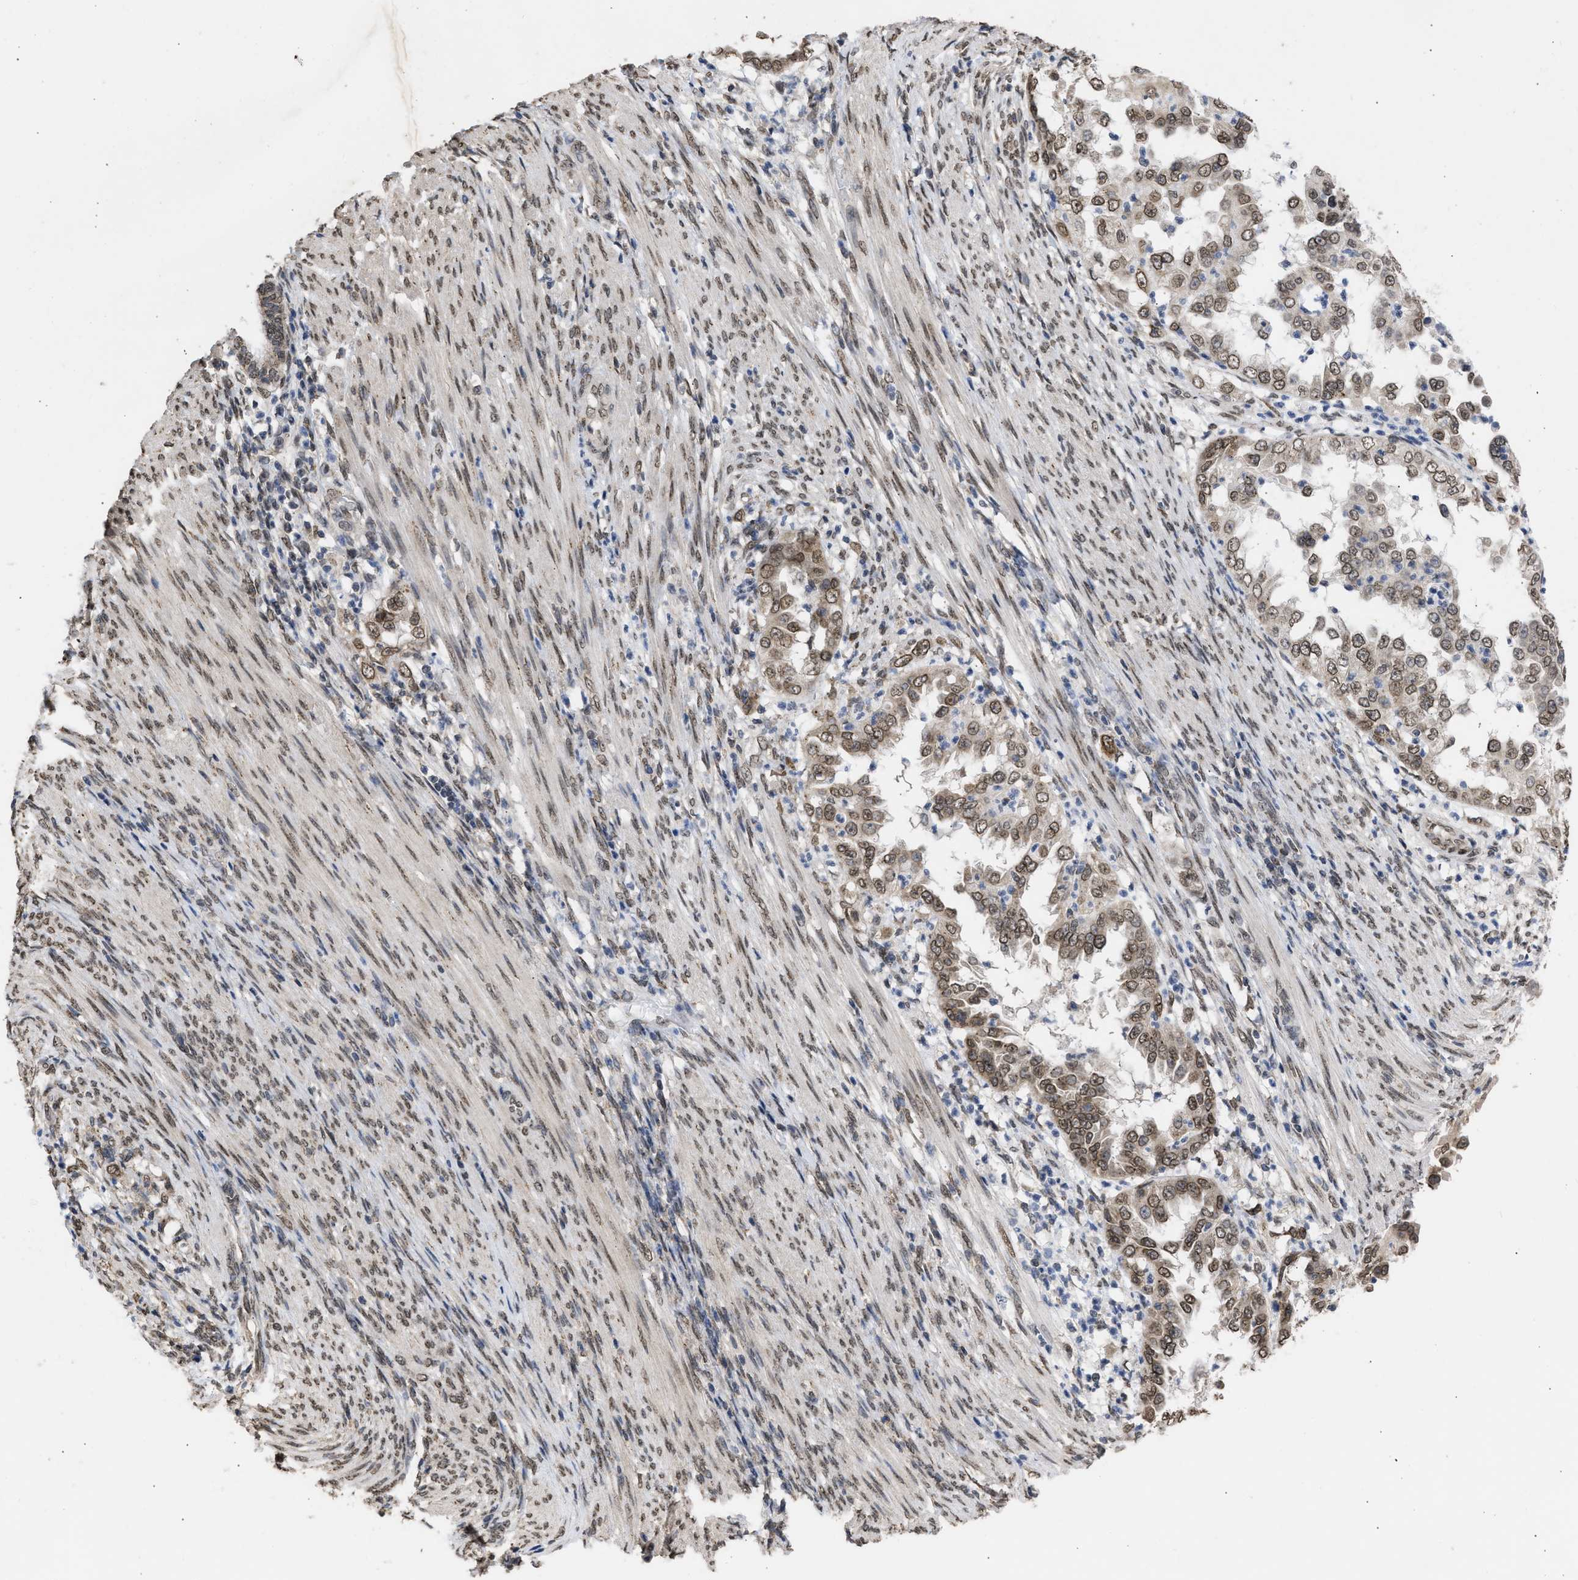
{"staining": {"intensity": "moderate", "quantity": ">75%", "location": "cytoplasmic/membranous,nuclear"}, "tissue": "endometrial cancer", "cell_type": "Tumor cells", "image_type": "cancer", "snomed": [{"axis": "morphology", "description": "Adenocarcinoma, NOS"}, {"axis": "topography", "description": "Endometrium"}], "caption": "Immunohistochemistry (DAB (3,3'-diaminobenzidine)) staining of human endometrial cancer (adenocarcinoma) shows moderate cytoplasmic/membranous and nuclear protein expression in approximately >75% of tumor cells.", "gene": "NUP35", "patient": {"sex": "female", "age": 85}}